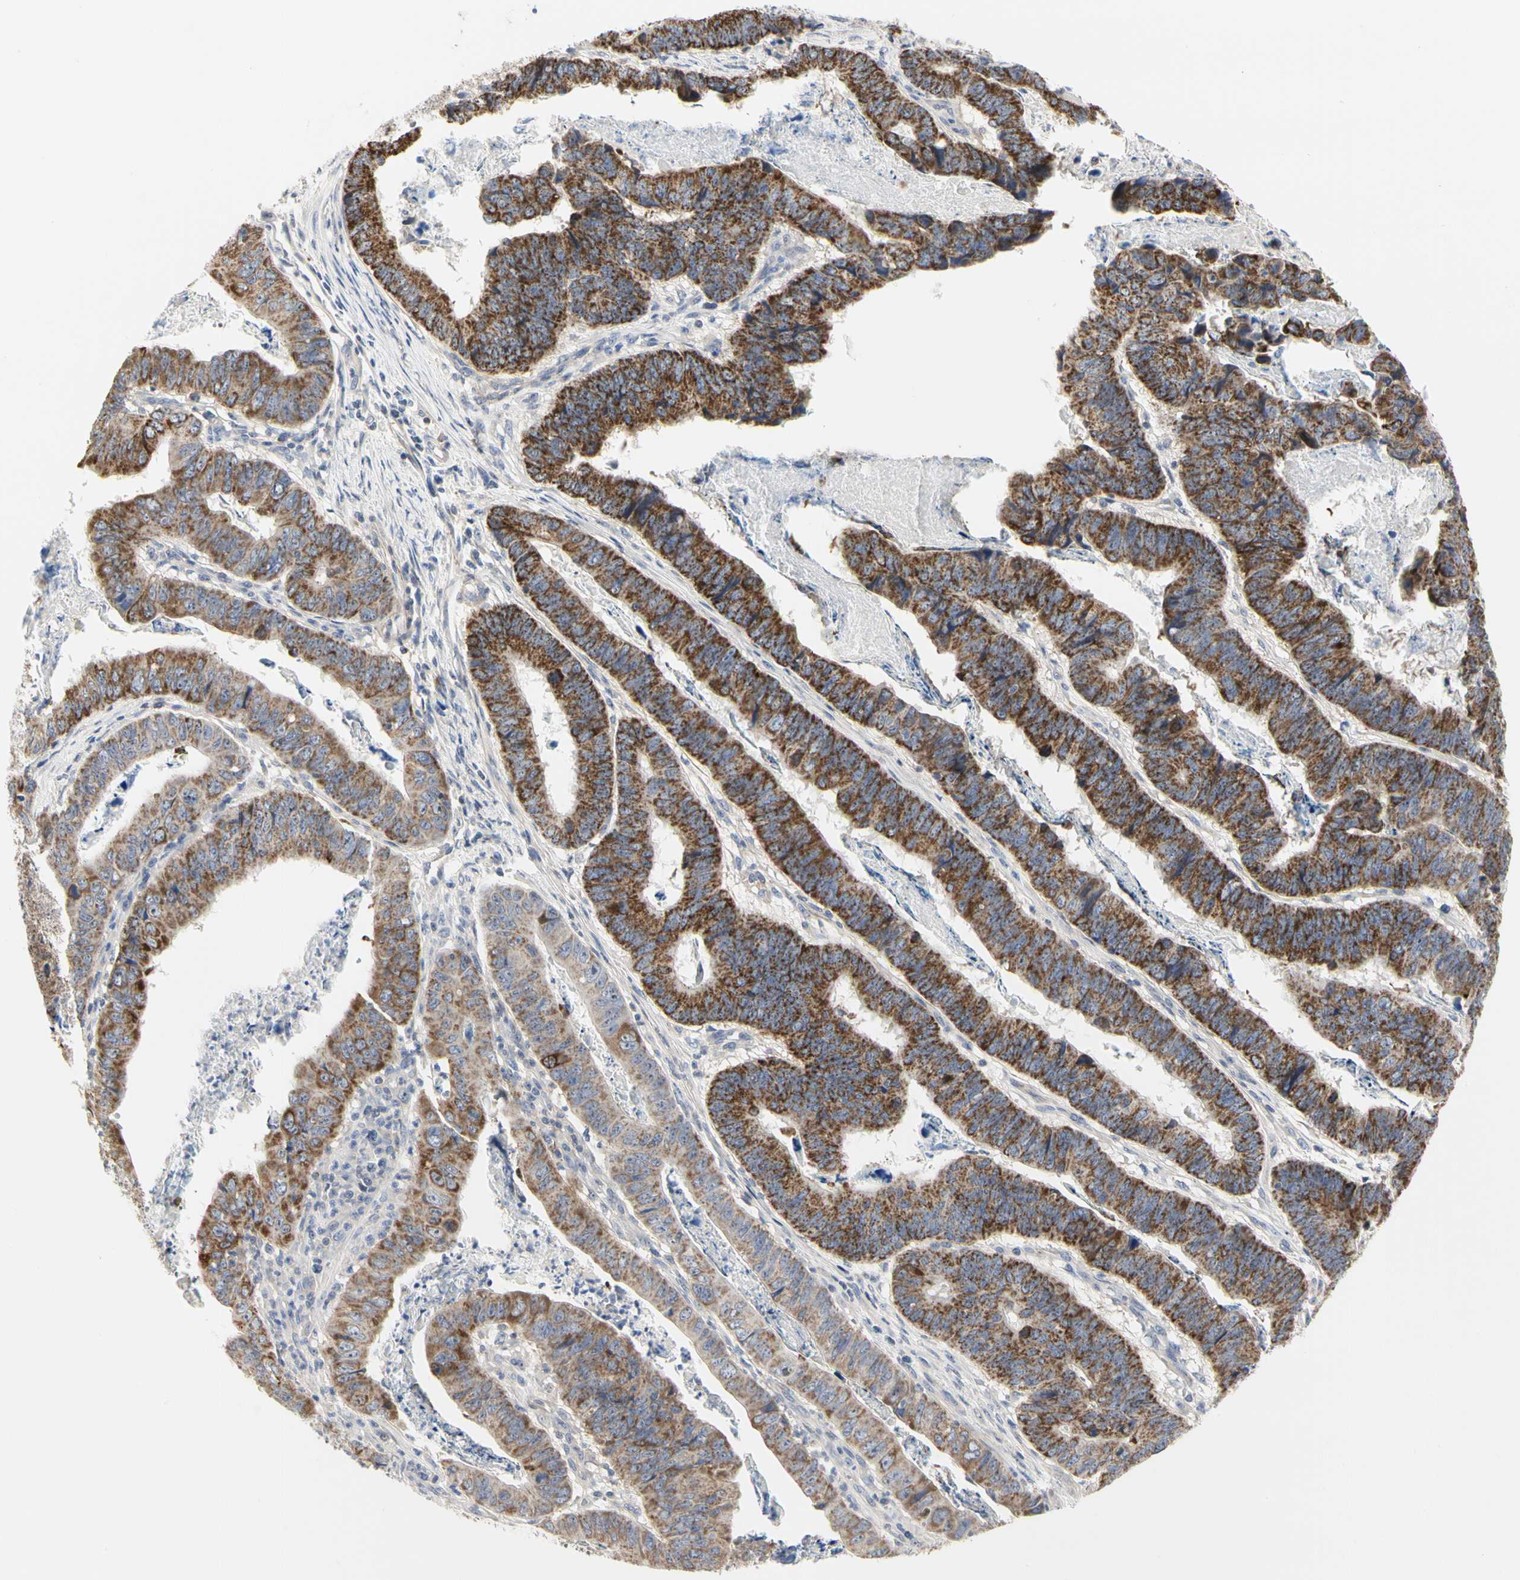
{"staining": {"intensity": "strong", "quantity": ">75%", "location": "cytoplasmic/membranous"}, "tissue": "stomach cancer", "cell_type": "Tumor cells", "image_type": "cancer", "snomed": [{"axis": "morphology", "description": "Adenocarcinoma, NOS"}, {"axis": "topography", "description": "Stomach, lower"}], "caption": "IHC micrograph of neoplastic tissue: stomach cancer (adenocarcinoma) stained using immunohistochemistry demonstrates high levels of strong protein expression localized specifically in the cytoplasmic/membranous of tumor cells, appearing as a cytoplasmic/membranous brown color.", "gene": "SHANK2", "patient": {"sex": "male", "age": 77}}